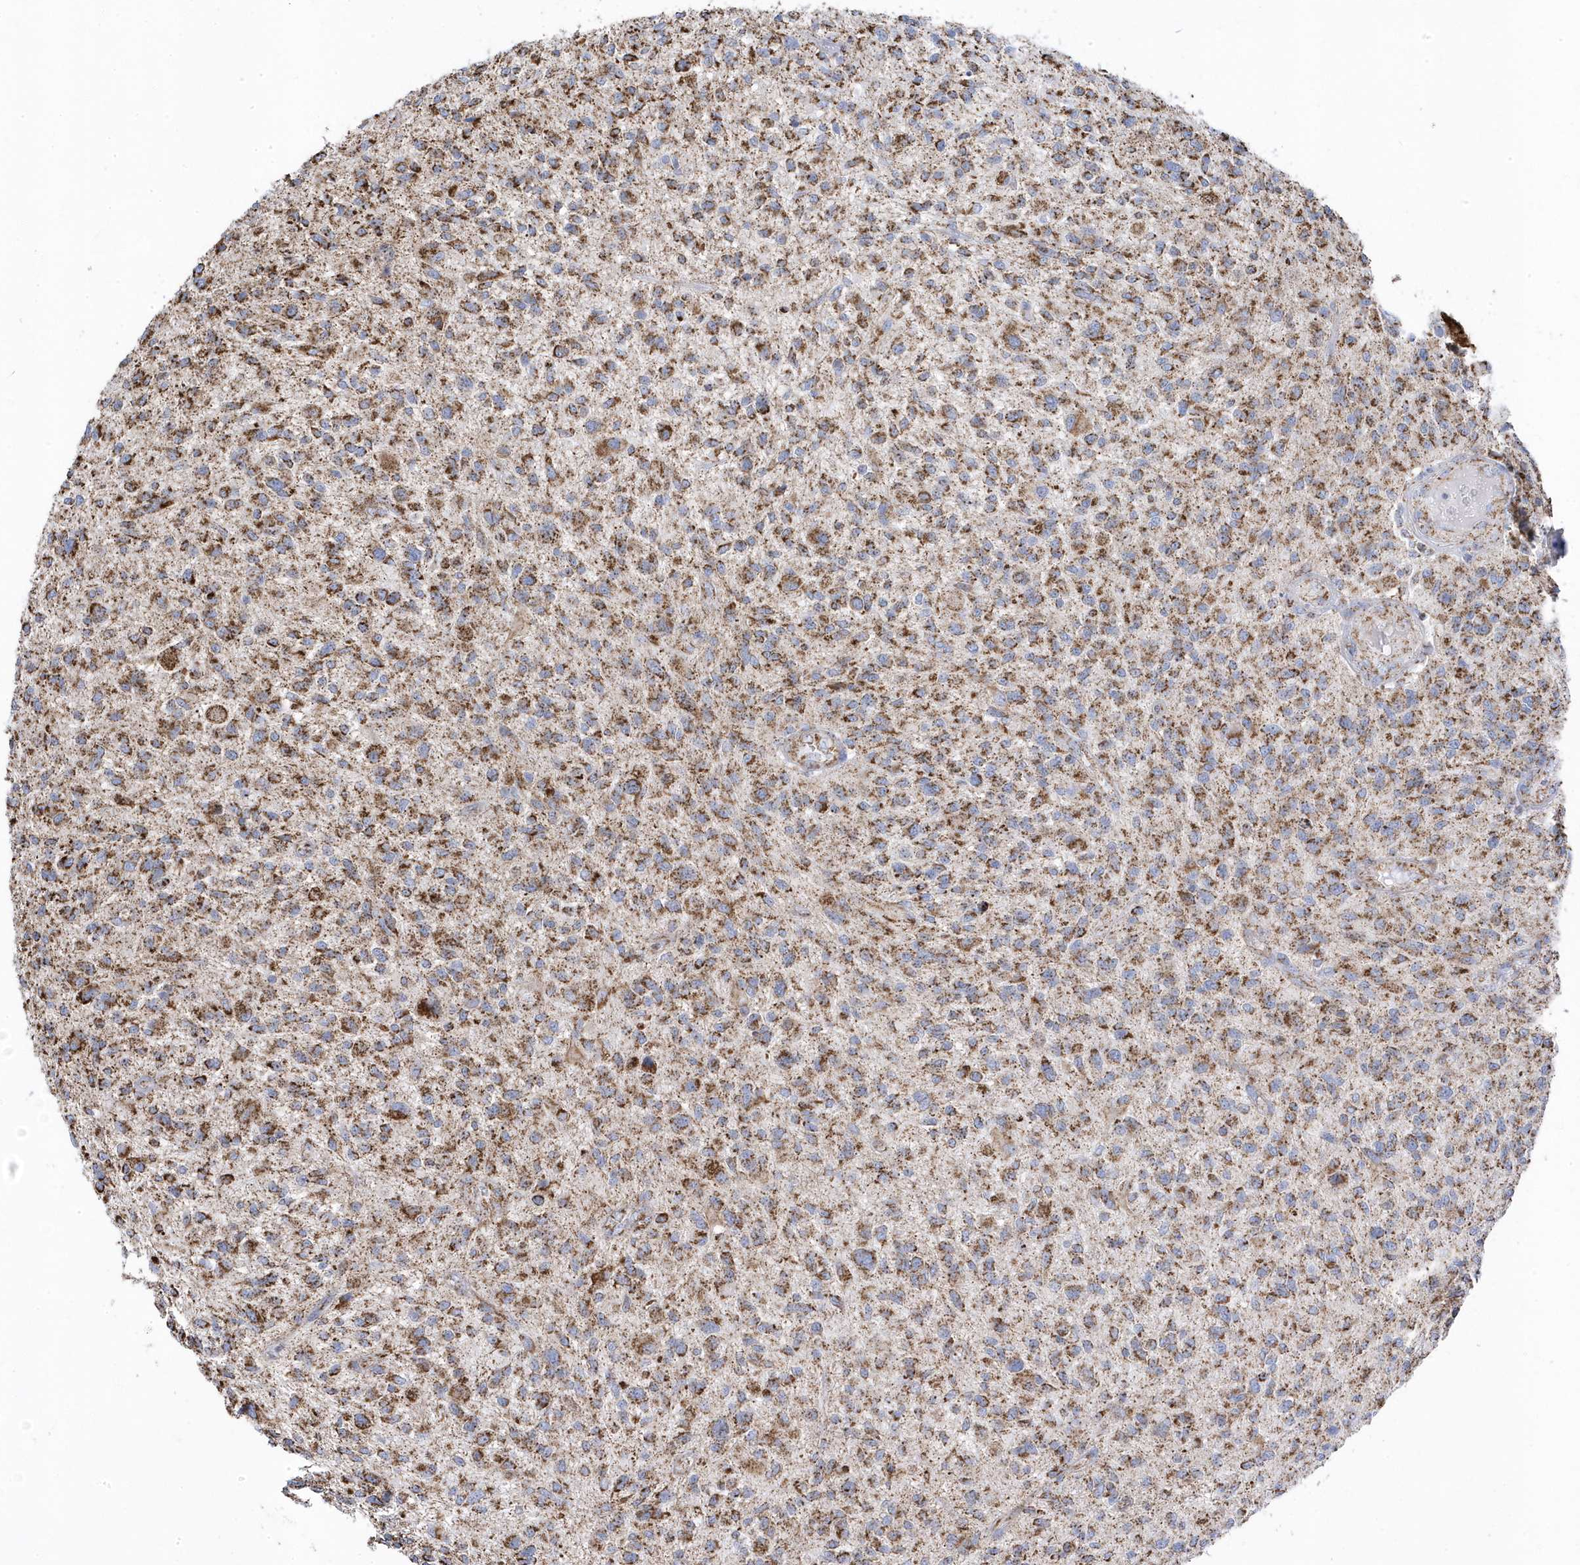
{"staining": {"intensity": "moderate", "quantity": ">75%", "location": "cytoplasmic/membranous"}, "tissue": "glioma", "cell_type": "Tumor cells", "image_type": "cancer", "snomed": [{"axis": "morphology", "description": "Glioma, malignant, High grade"}, {"axis": "topography", "description": "Brain"}], "caption": "This is a photomicrograph of immunohistochemistry staining of high-grade glioma (malignant), which shows moderate staining in the cytoplasmic/membranous of tumor cells.", "gene": "GTPBP8", "patient": {"sex": "male", "age": 47}}